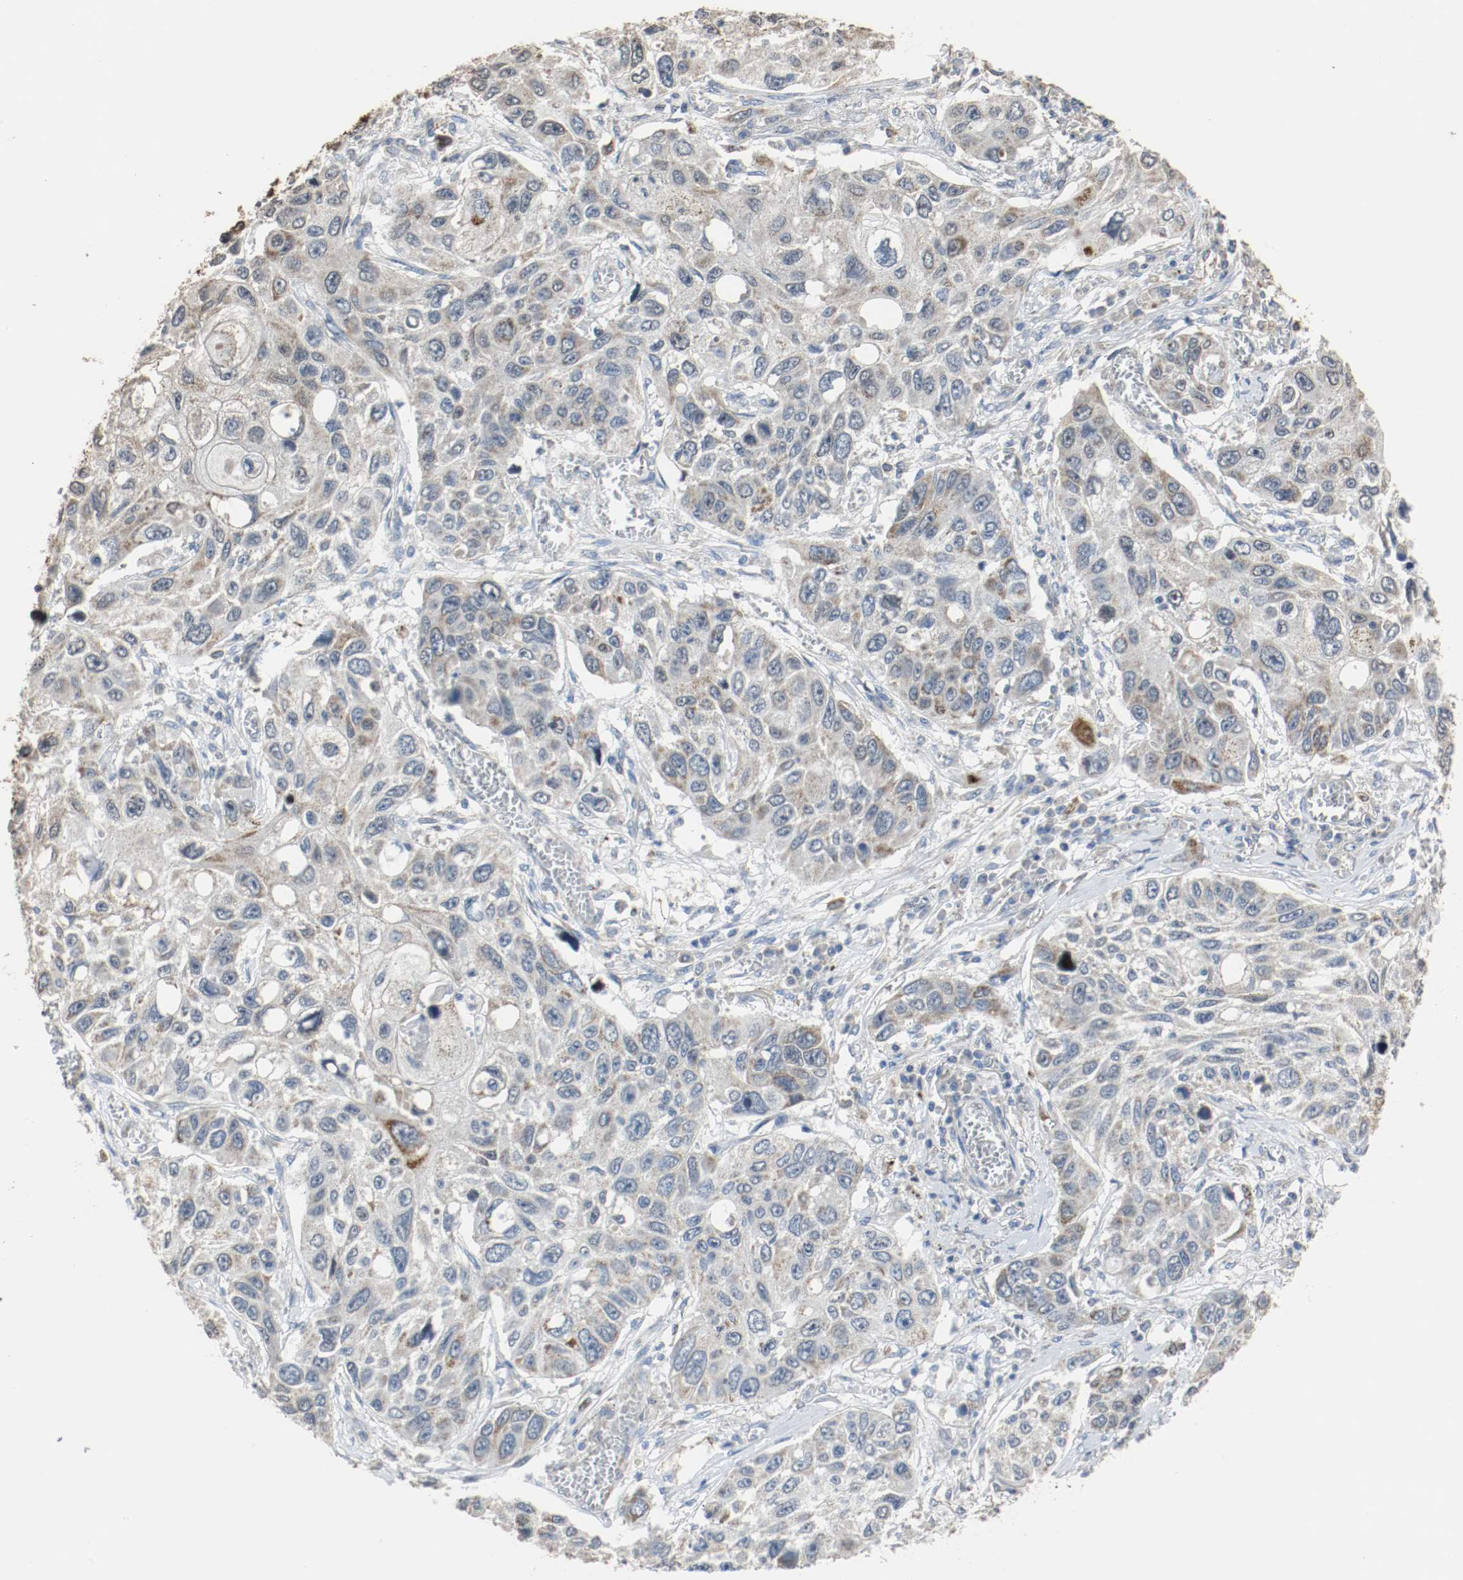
{"staining": {"intensity": "moderate", "quantity": "25%-75%", "location": "cytoplasmic/membranous"}, "tissue": "lung cancer", "cell_type": "Tumor cells", "image_type": "cancer", "snomed": [{"axis": "morphology", "description": "Squamous cell carcinoma, NOS"}, {"axis": "topography", "description": "Lung"}], "caption": "DAB (3,3'-diaminobenzidine) immunohistochemical staining of human squamous cell carcinoma (lung) demonstrates moderate cytoplasmic/membranous protein positivity in approximately 25%-75% of tumor cells. The staining was performed using DAB, with brown indicating positive protein expression. Nuclei are stained blue with hematoxylin.", "gene": "ALDH4A1", "patient": {"sex": "male", "age": 71}}